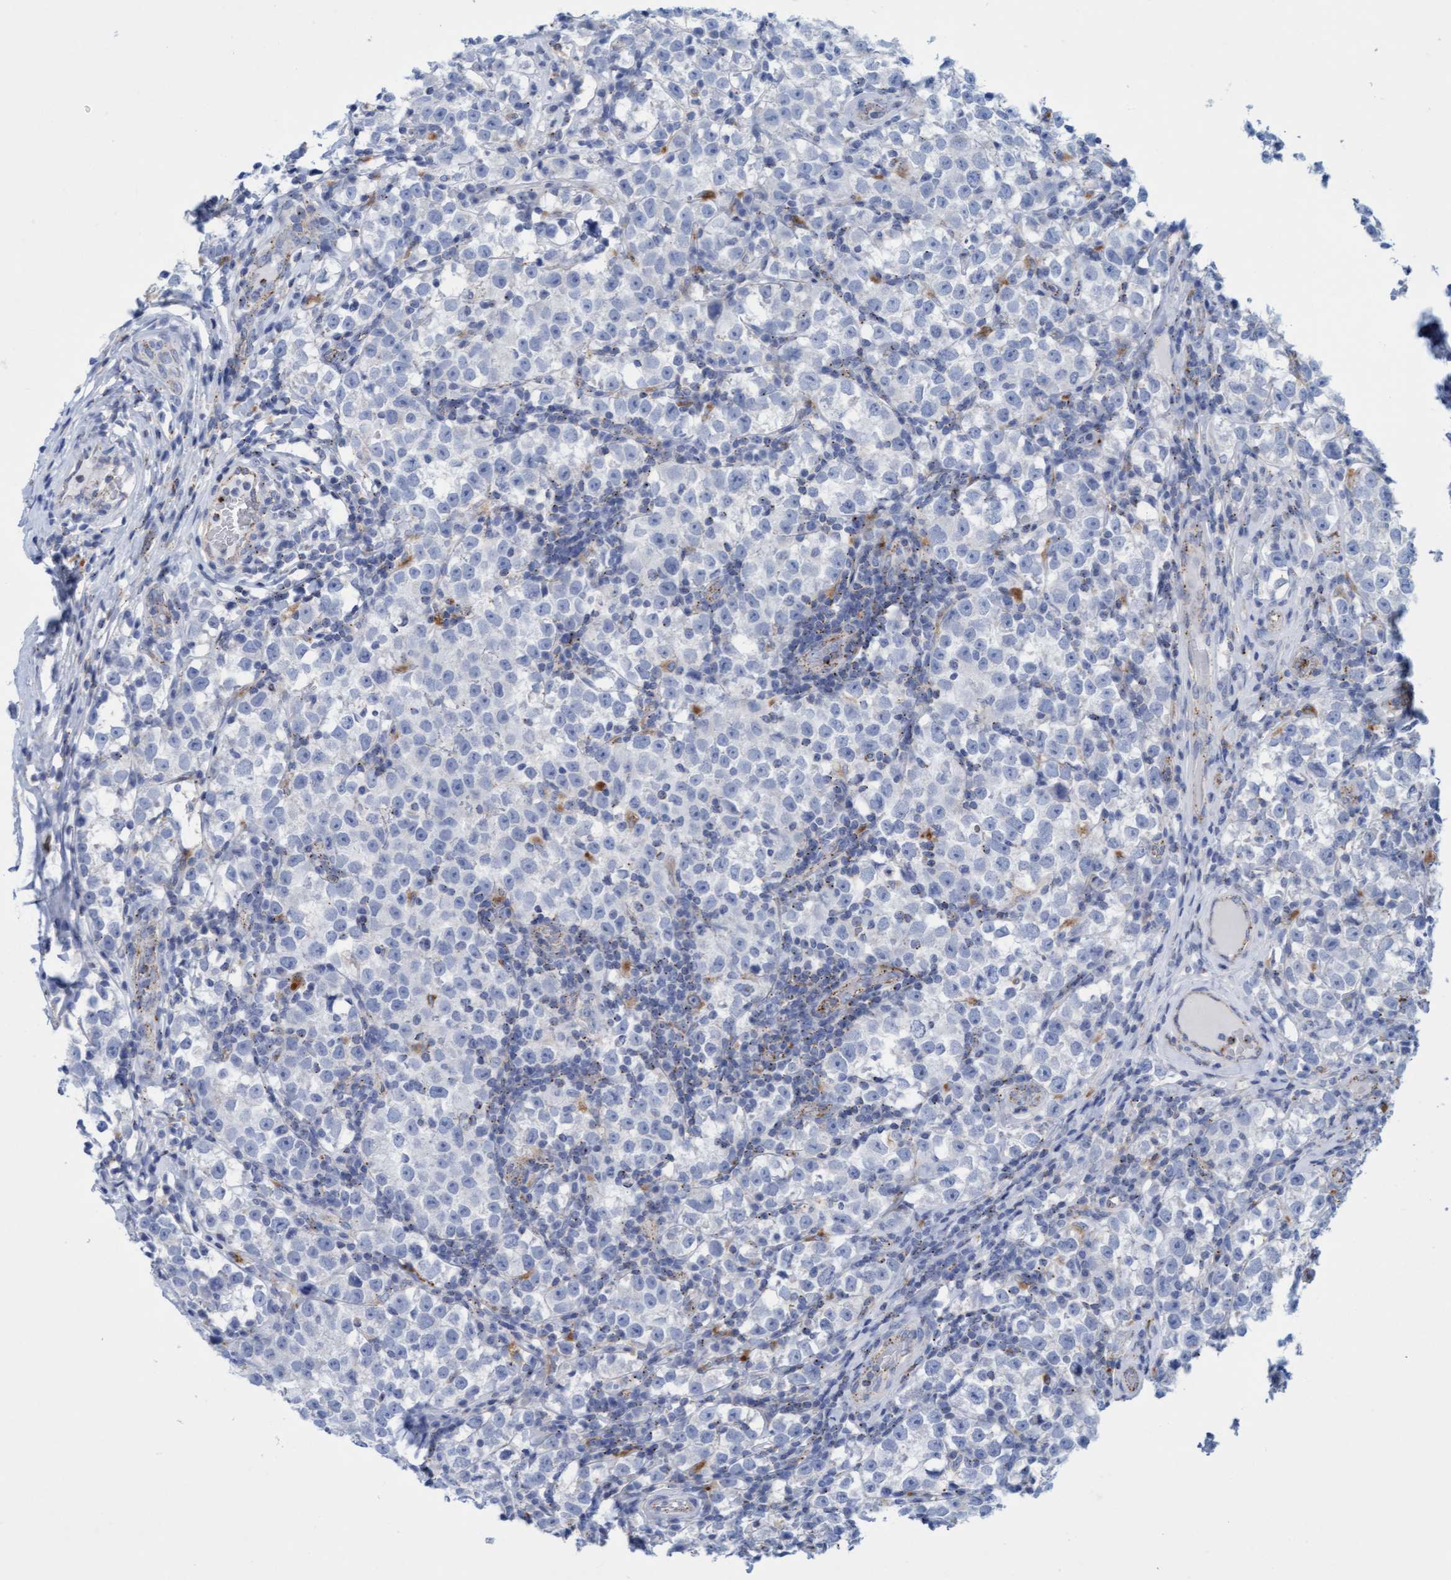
{"staining": {"intensity": "negative", "quantity": "none", "location": "none"}, "tissue": "testis cancer", "cell_type": "Tumor cells", "image_type": "cancer", "snomed": [{"axis": "morphology", "description": "Normal tissue, NOS"}, {"axis": "morphology", "description": "Seminoma, NOS"}, {"axis": "topography", "description": "Testis"}], "caption": "Tumor cells show no significant staining in testis cancer (seminoma).", "gene": "SGSH", "patient": {"sex": "male", "age": 43}}